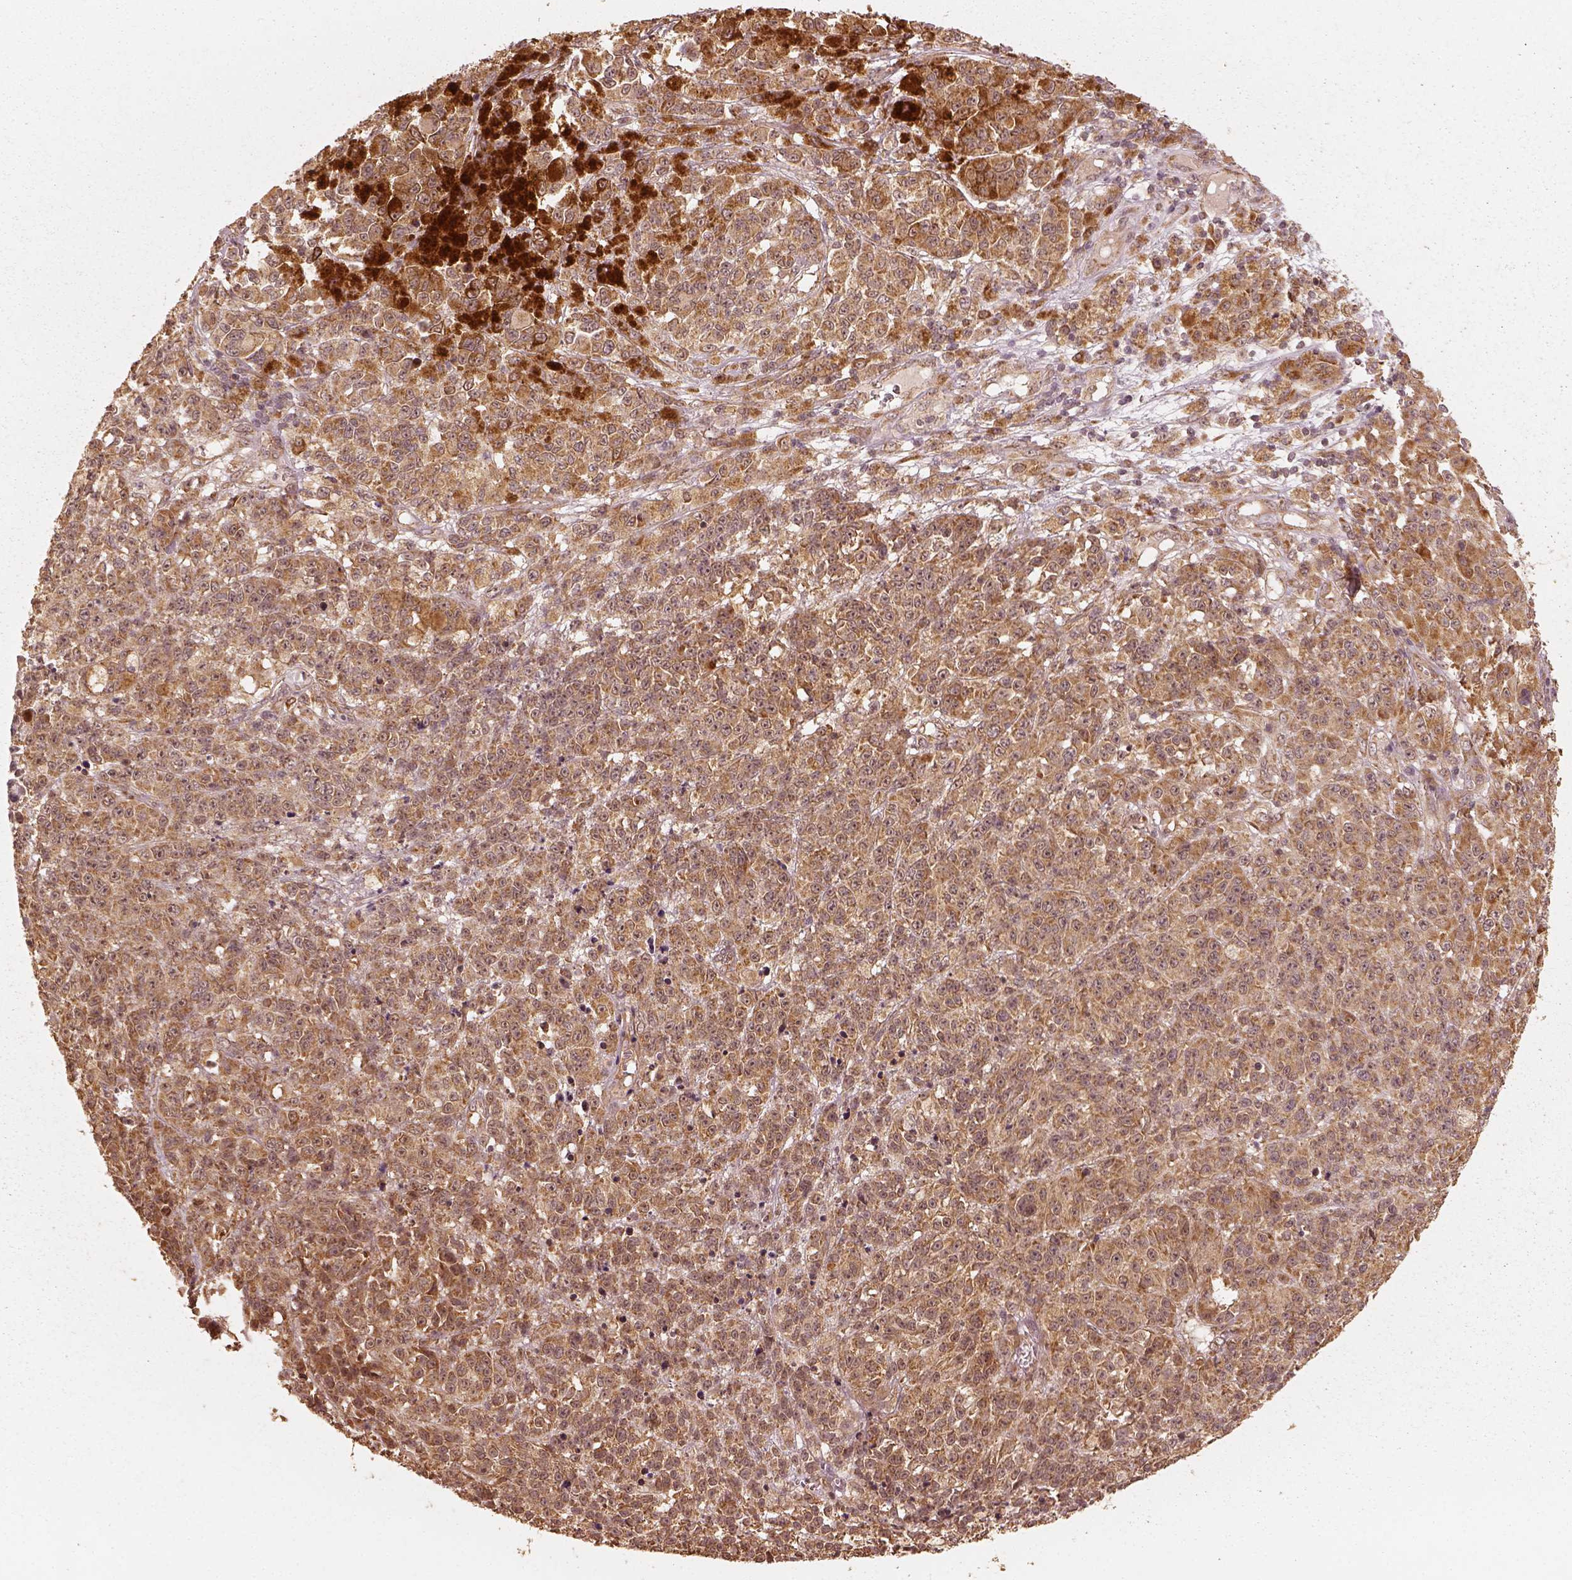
{"staining": {"intensity": "moderate", "quantity": ">75%", "location": "cytoplasmic/membranous"}, "tissue": "melanoma", "cell_type": "Tumor cells", "image_type": "cancer", "snomed": [{"axis": "morphology", "description": "Malignant melanoma, NOS"}, {"axis": "topography", "description": "Skin"}], "caption": "Immunohistochemical staining of malignant melanoma displays medium levels of moderate cytoplasmic/membranous protein expression in approximately >75% of tumor cells. (Stains: DAB in brown, nuclei in blue, Microscopy: brightfield microscopy at high magnification).", "gene": "DNAJC25", "patient": {"sex": "female", "age": 58}}